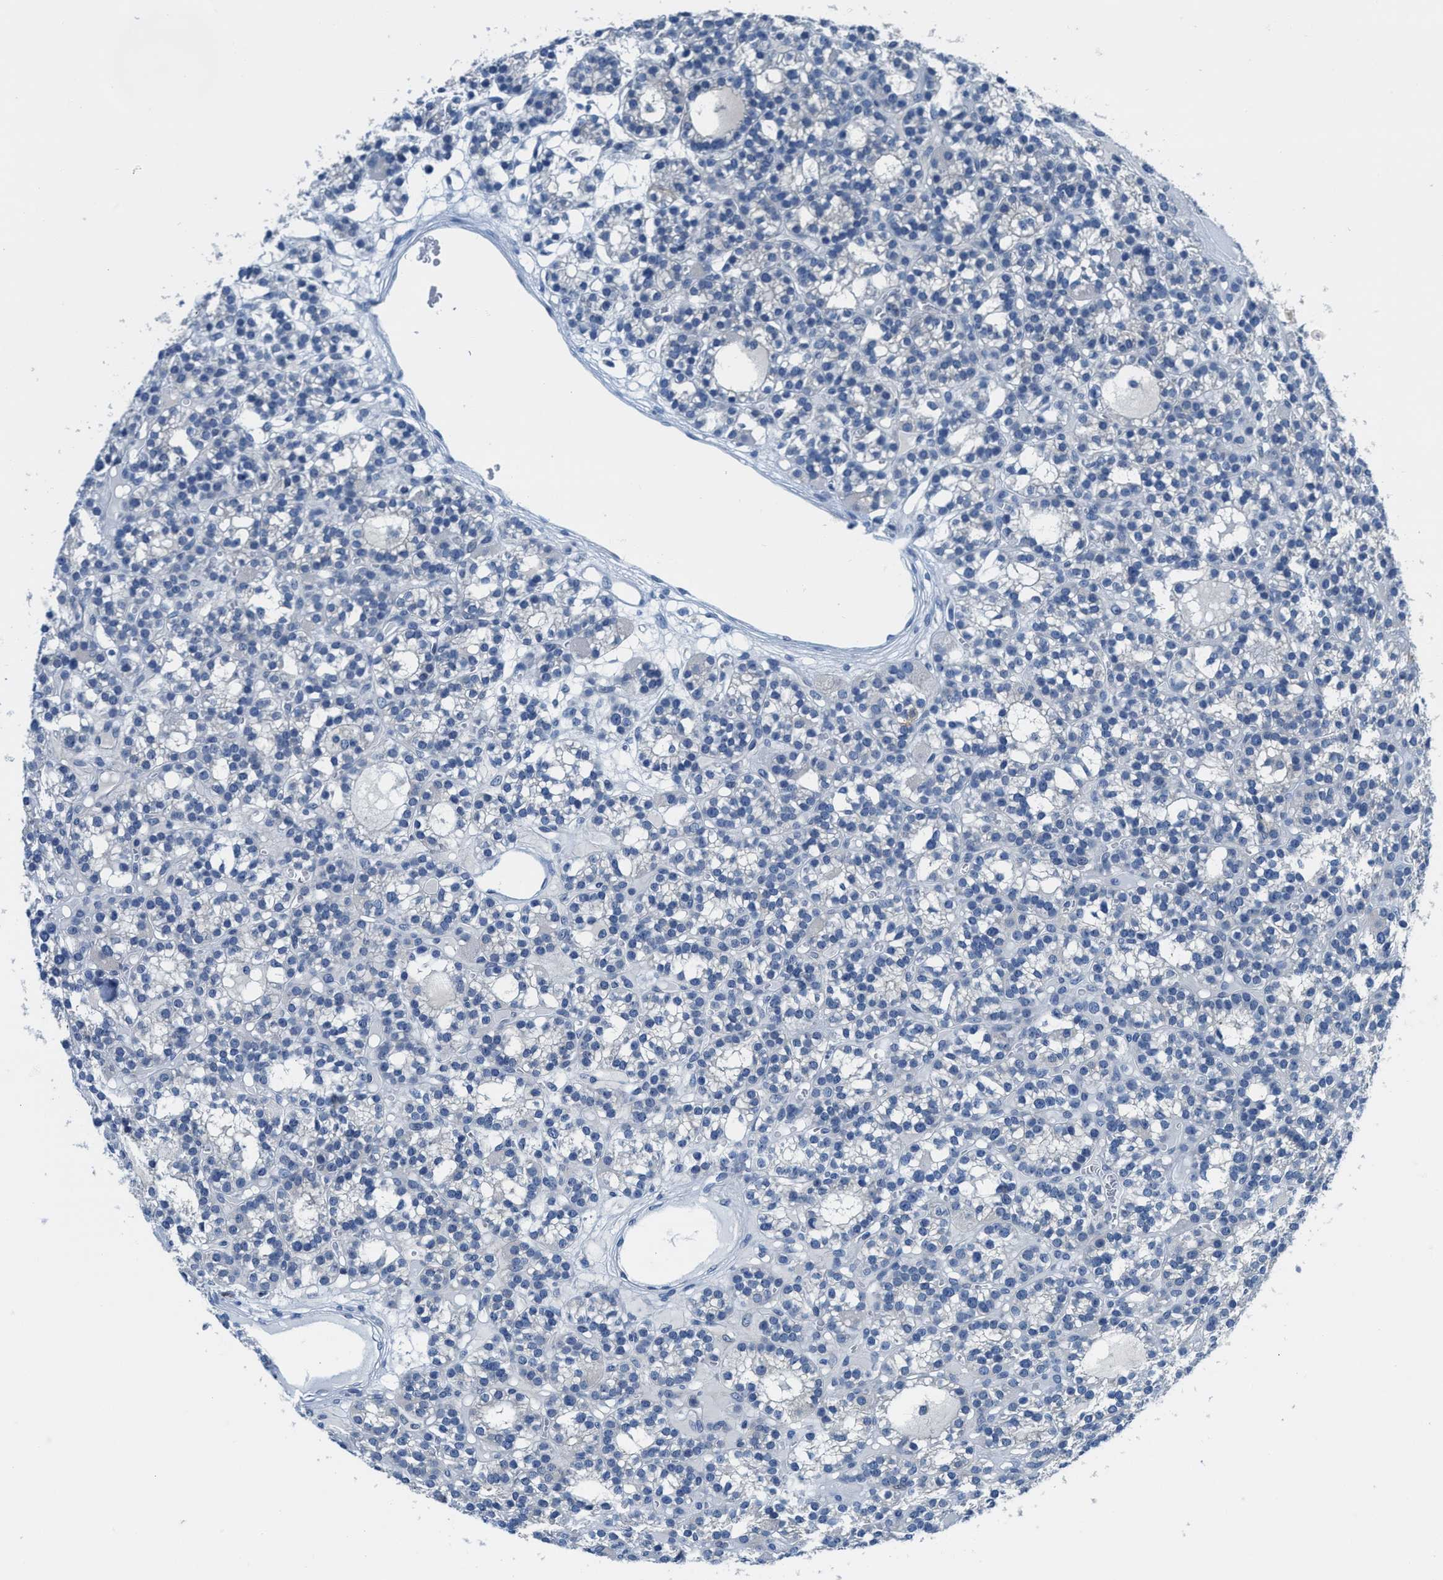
{"staining": {"intensity": "negative", "quantity": "none", "location": "none"}, "tissue": "parathyroid gland", "cell_type": "Glandular cells", "image_type": "normal", "snomed": [{"axis": "morphology", "description": "Normal tissue, NOS"}, {"axis": "morphology", "description": "Adenoma, NOS"}, {"axis": "topography", "description": "Parathyroid gland"}], "caption": "Glandular cells show no significant expression in benign parathyroid gland. Nuclei are stained in blue.", "gene": "NUDT5", "patient": {"sex": "female", "age": 58}}